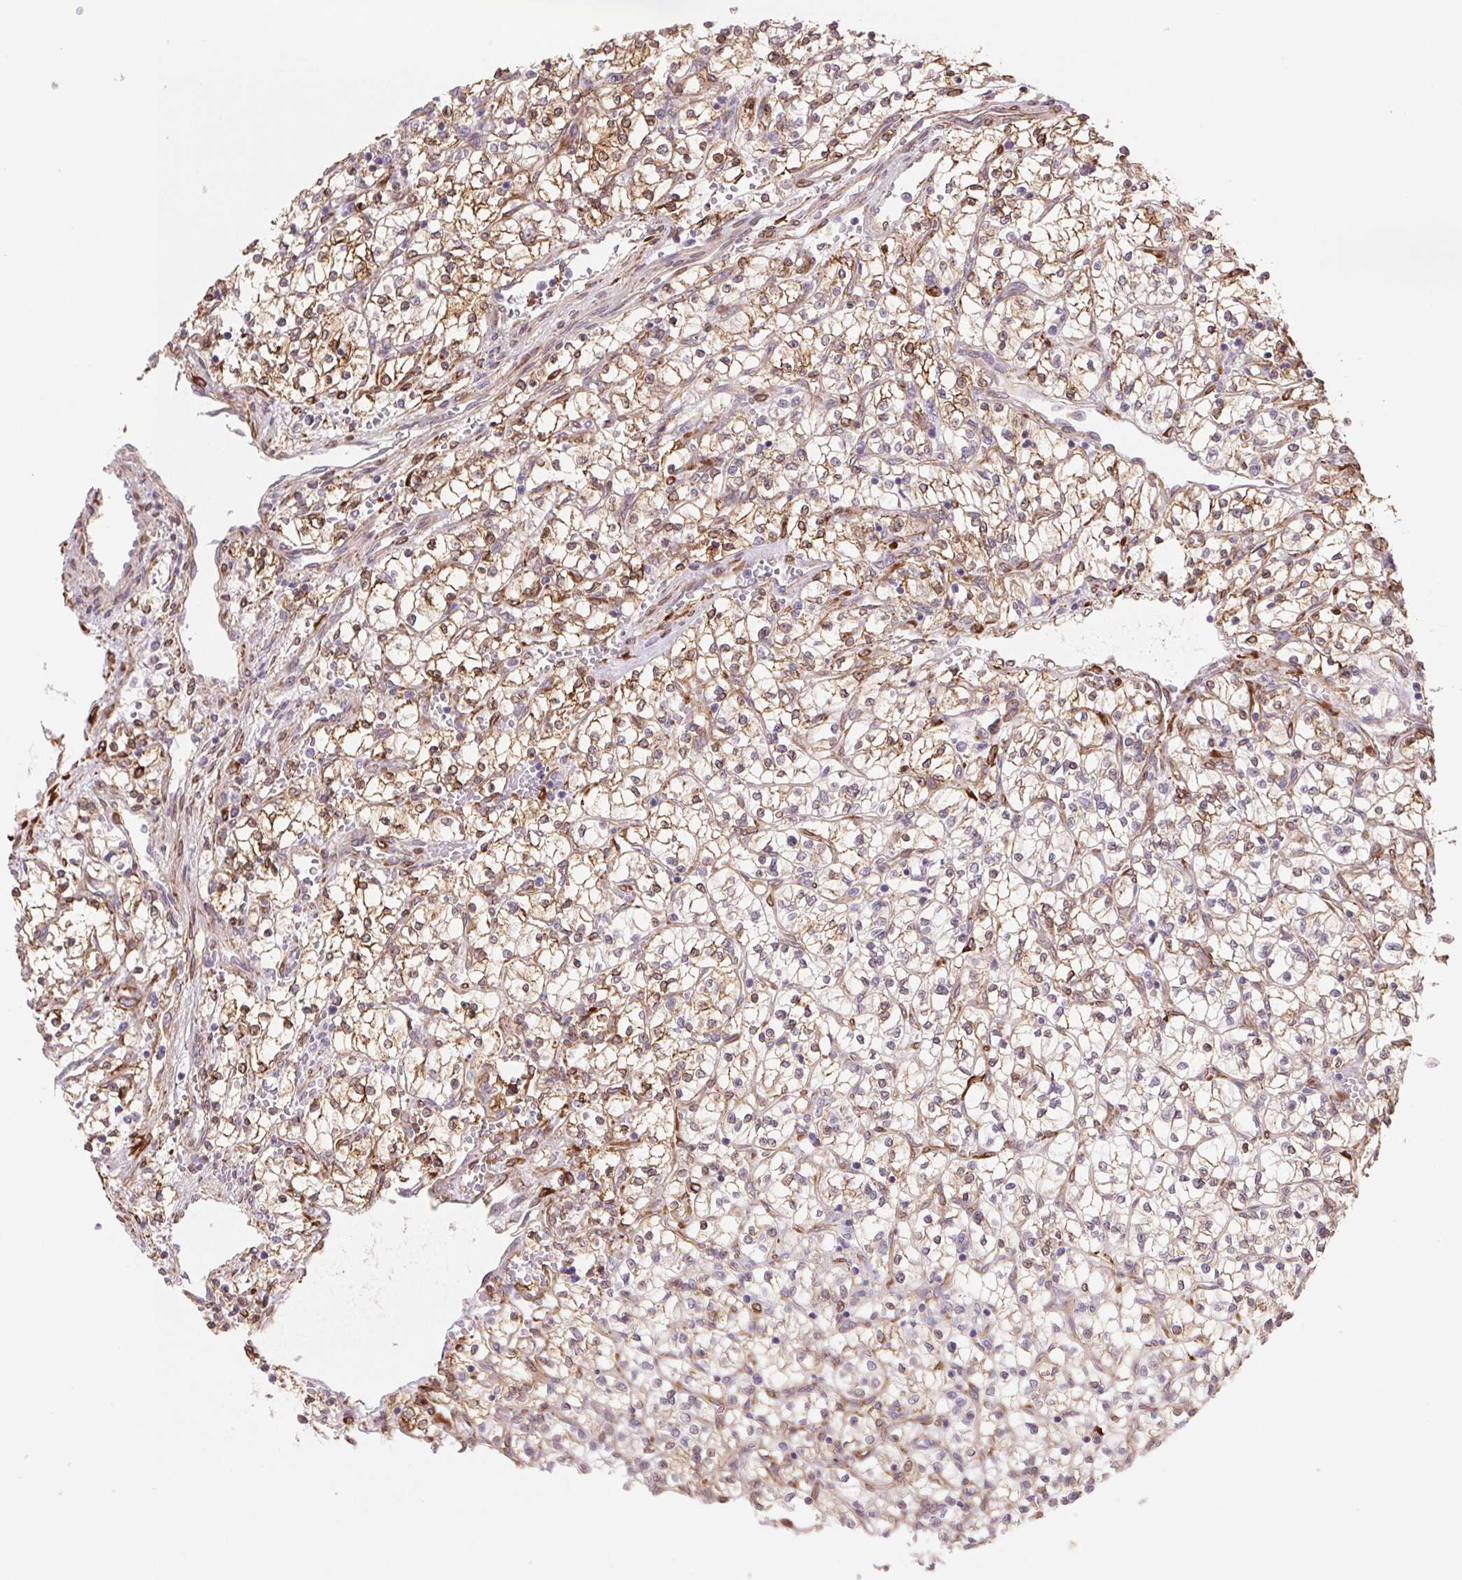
{"staining": {"intensity": "weak", "quantity": ">75%", "location": "cytoplasmic/membranous"}, "tissue": "renal cancer", "cell_type": "Tumor cells", "image_type": "cancer", "snomed": [{"axis": "morphology", "description": "Adenocarcinoma, NOS"}, {"axis": "topography", "description": "Kidney"}], "caption": "Tumor cells show weak cytoplasmic/membranous staining in about >75% of cells in renal cancer.", "gene": "FKBP10", "patient": {"sex": "female", "age": 64}}